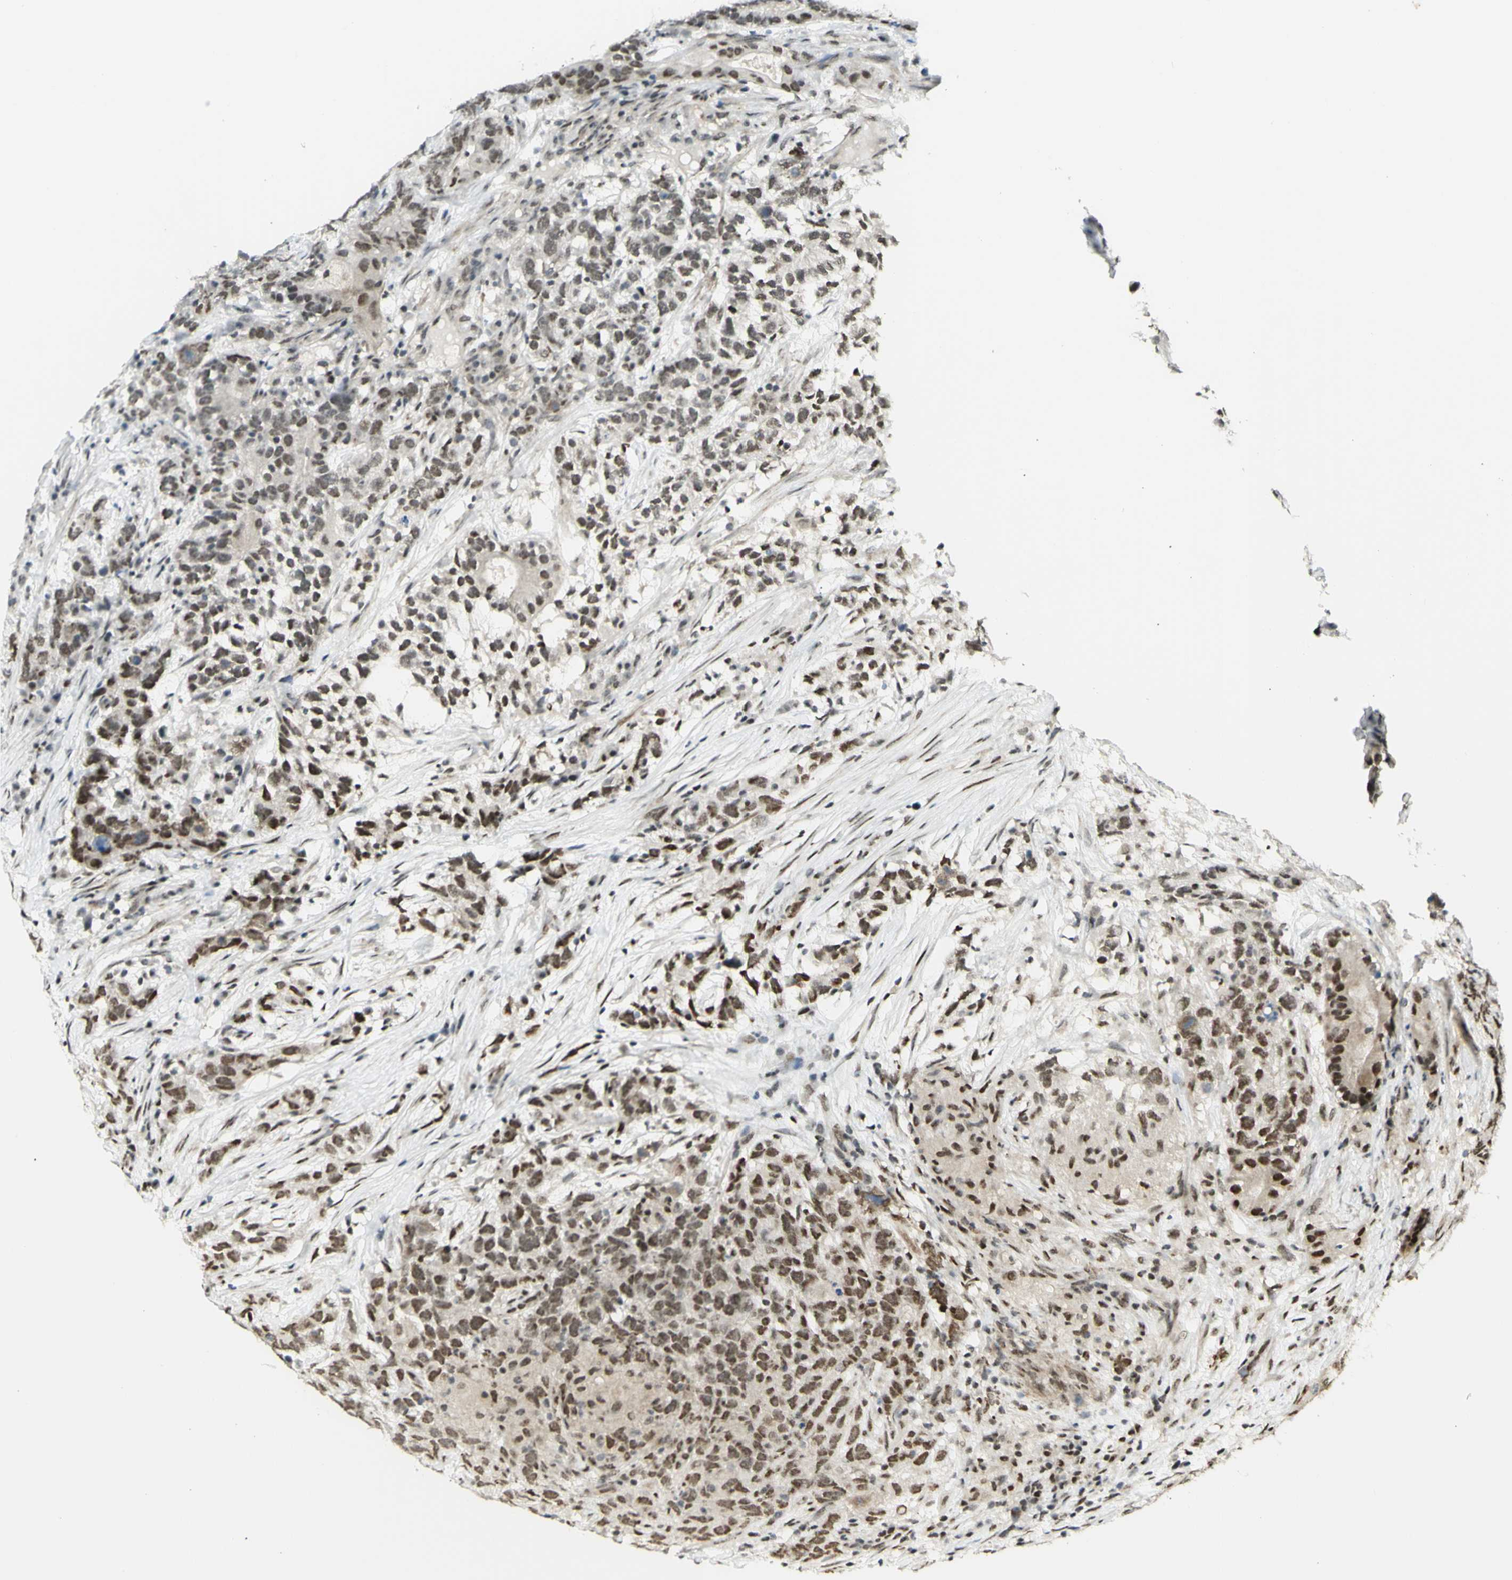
{"staining": {"intensity": "weak", "quantity": ">75%", "location": "nuclear"}, "tissue": "testis cancer", "cell_type": "Tumor cells", "image_type": "cancer", "snomed": [{"axis": "morphology", "description": "Carcinoma, Embryonal, NOS"}, {"axis": "topography", "description": "Testis"}], "caption": "Immunohistochemical staining of human testis cancer (embryonal carcinoma) demonstrates low levels of weak nuclear staining in approximately >75% of tumor cells. The protein of interest is stained brown, and the nuclei are stained in blue (DAB (3,3'-diaminobenzidine) IHC with brightfield microscopy, high magnification).", "gene": "ZMYM6", "patient": {"sex": "male", "age": 26}}